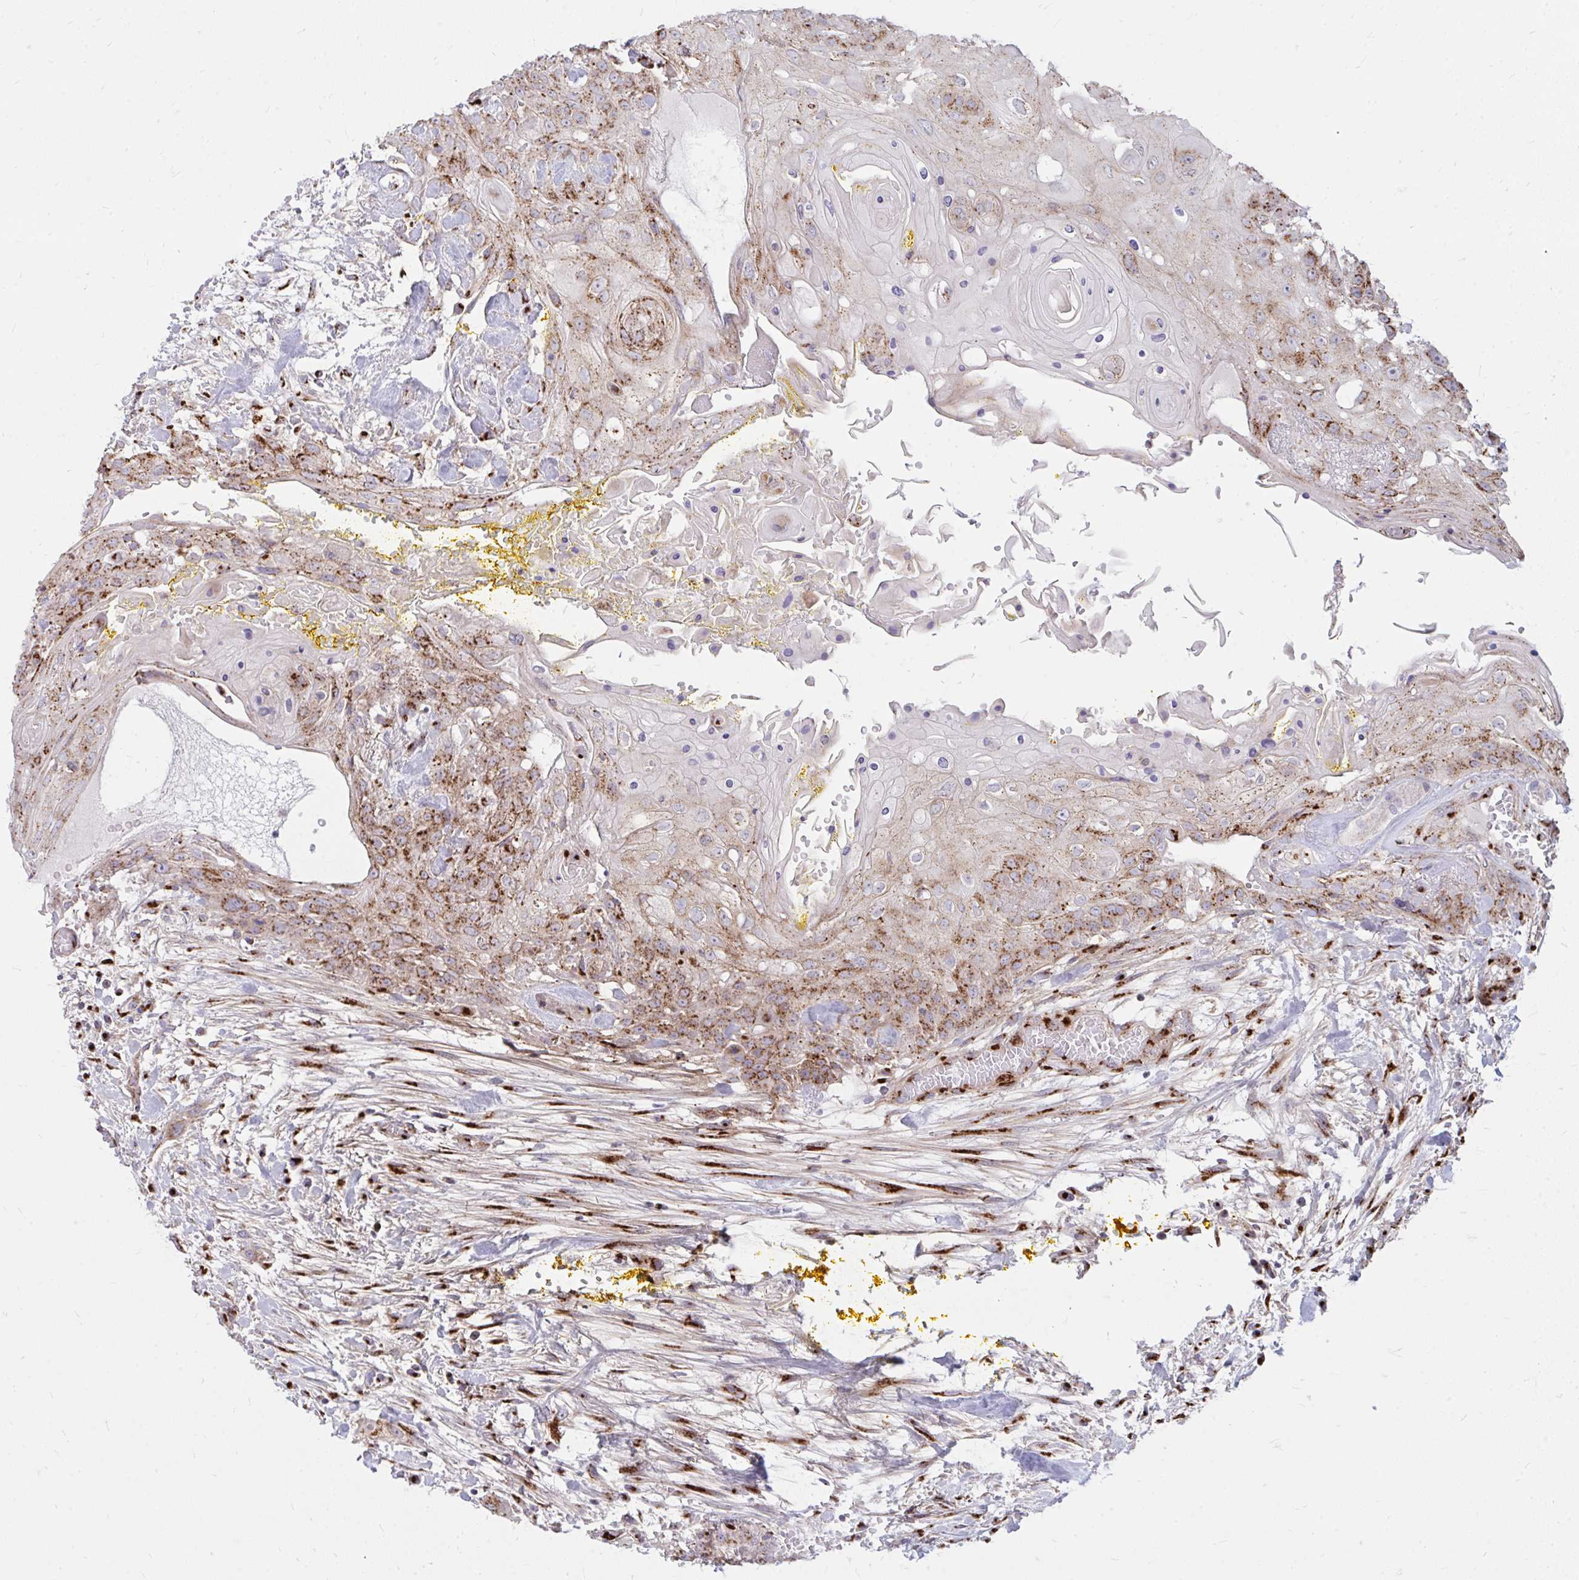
{"staining": {"intensity": "moderate", "quantity": ">75%", "location": "cytoplasmic/membranous"}, "tissue": "head and neck cancer", "cell_type": "Tumor cells", "image_type": "cancer", "snomed": [{"axis": "morphology", "description": "Squamous cell carcinoma, NOS"}, {"axis": "topography", "description": "Head-Neck"}], "caption": "High-magnification brightfield microscopy of head and neck cancer (squamous cell carcinoma) stained with DAB (brown) and counterstained with hematoxylin (blue). tumor cells exhibit moderate cytoplasmic/membranous positivity is seen in approximately>75% of cells.", "gene": "RAB6B", "patient": {"sex": "female", "age": 43}}